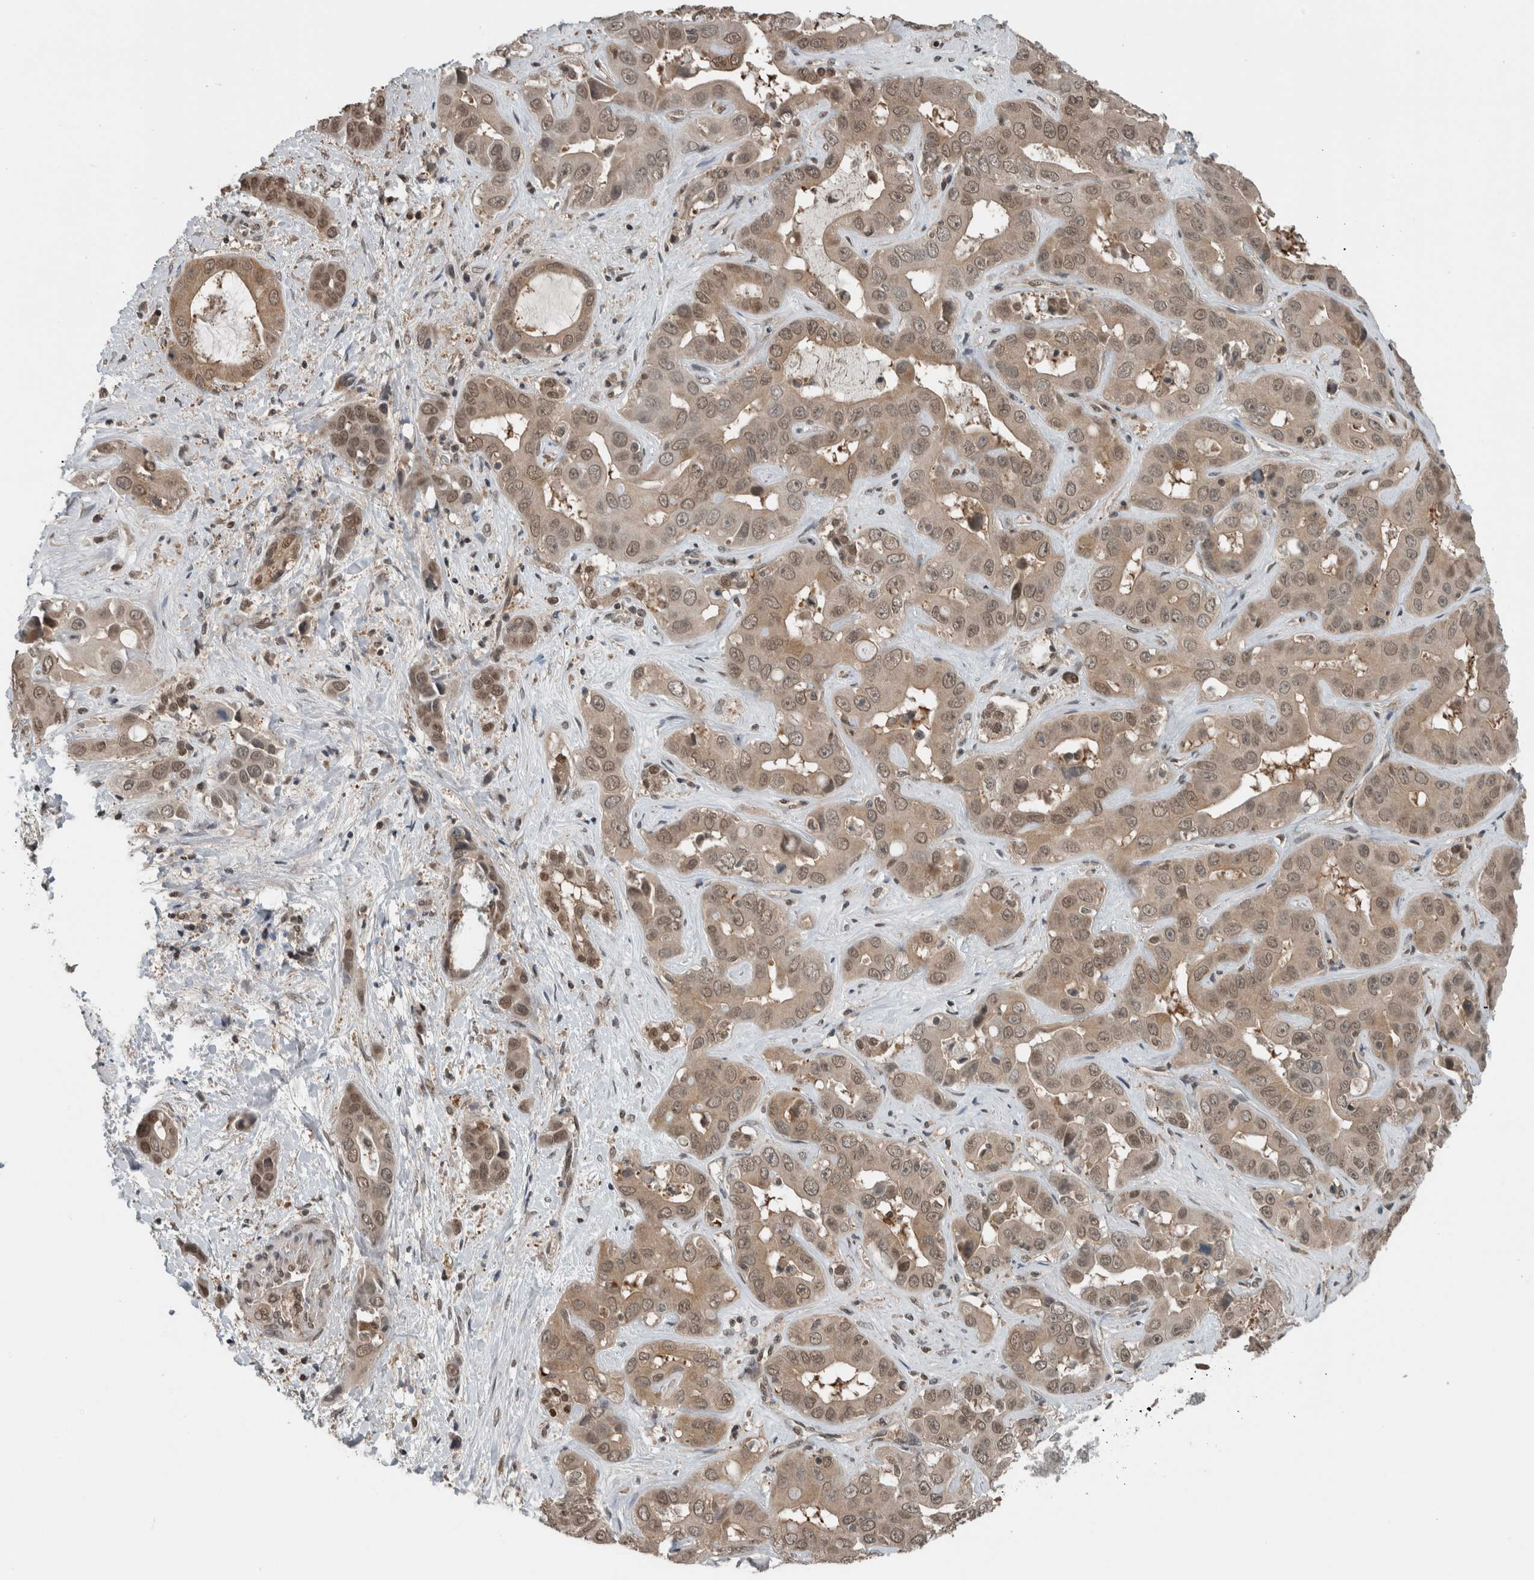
{"staining": {"intensity": "weak", "quantity": ">75%", "location": "cytoplasmic/membranous,nuclear"}, "tissue": "liver cancer", "cell_type": "Tumor cells", "image_type": "cancer", "snomed": [{"axis": "morphology", "description": "Cholangiocarcinoma"}, {"axis": "topography", "description": "Liver"}], "caption": "Protein expression analysis of liver cancer (cholangiocarcinoma) shows weak cytoplasmic/membranous and nuclear positivity in approximately >75% of tumor cells.", "gene": "SPAG7", "patient": {"sex": "female", "age": 52}}